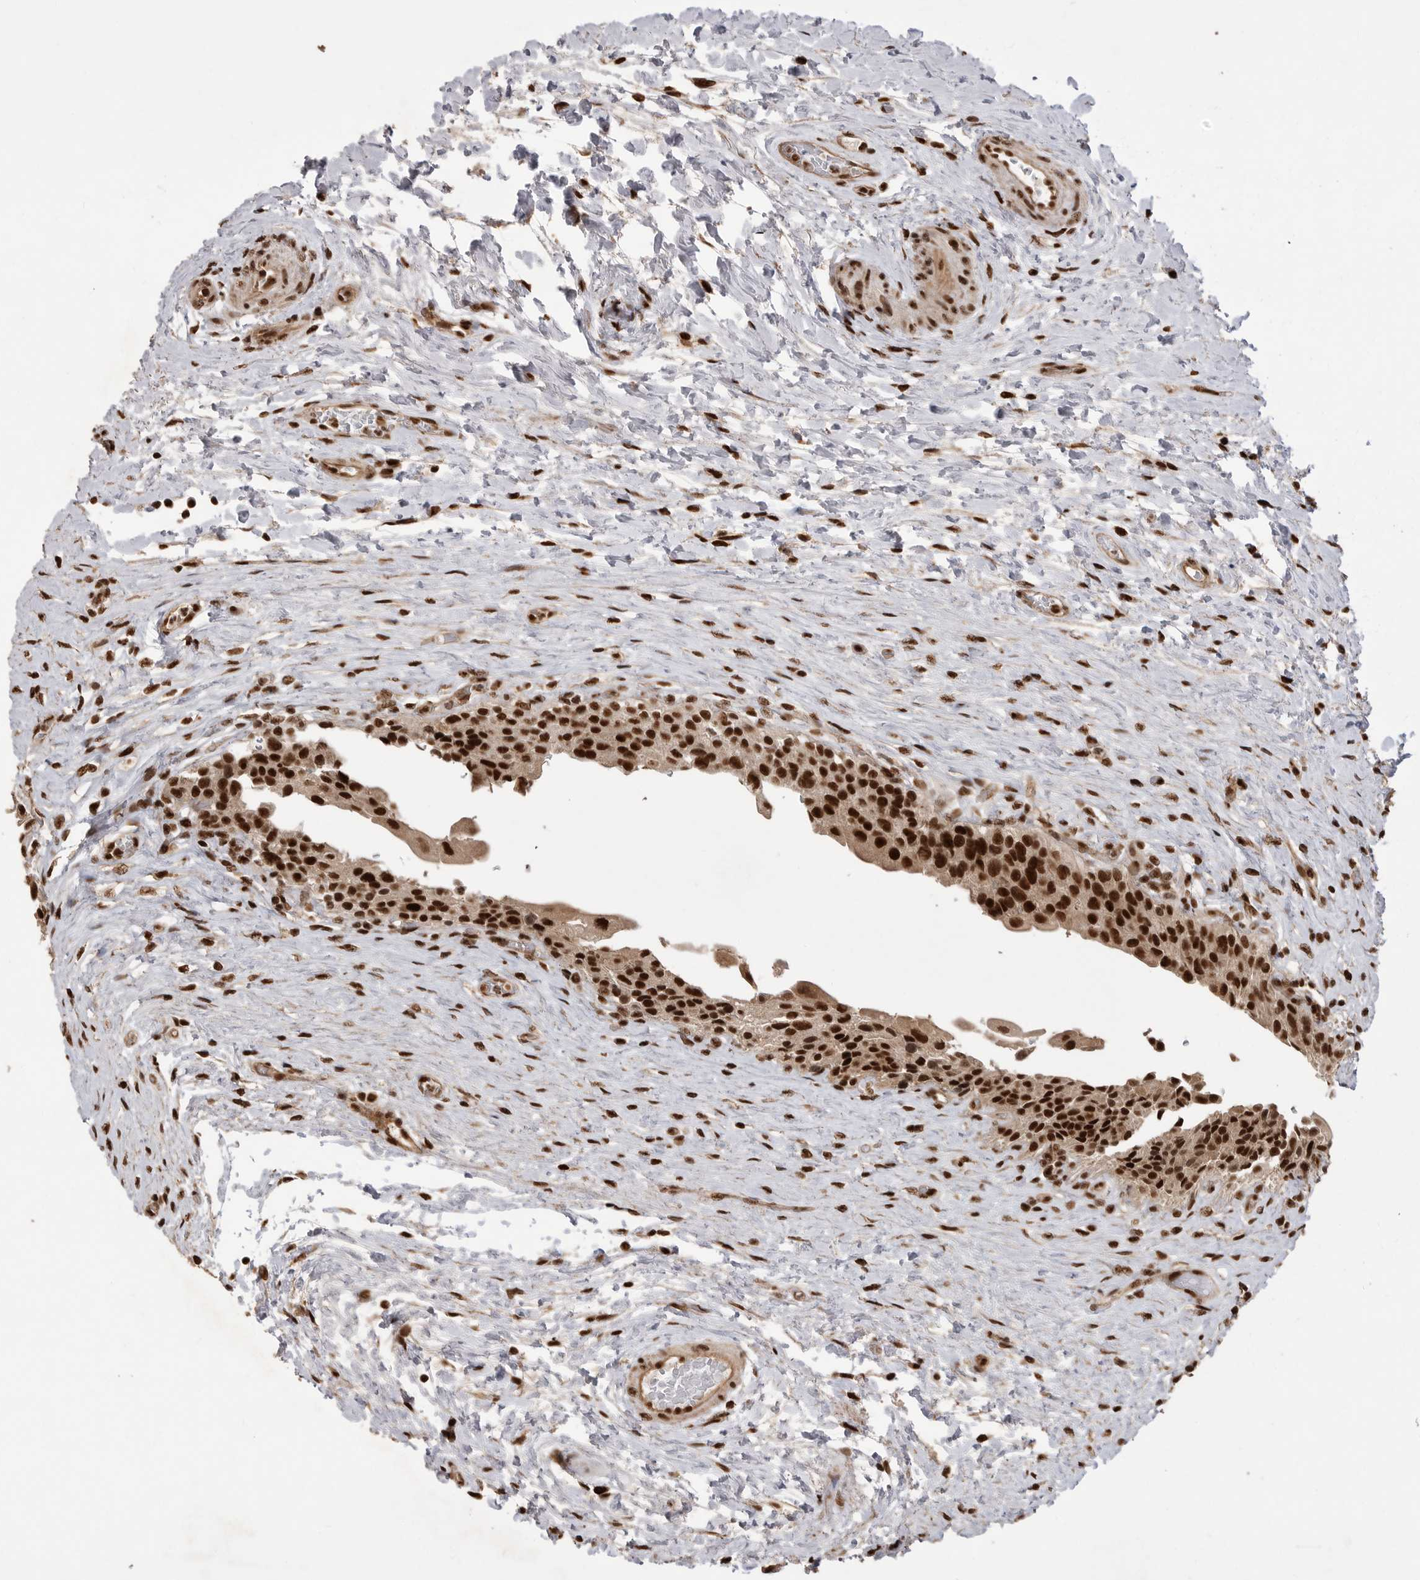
{"staining": {"intensity": "strong", "quantity": ">75%", "location": "nuclear"}, "tissue": "urinary bladder", "cell_type": "Urothelial cells", "image_type": "normal", "snomed": [{"axis": "morphology", "description": "Normal tissue, NOS"}, {"axis": "topography", "description": "Urinary bladder"}], "caption": "About >75% of urothelial cells in unremarkable urinary bladder exhibit strong nuclear protein positivity as visualized by brown immunohistochemical staining.", "gene": "PPP1R8", "patient": {"sex": "male", "age": 74}}